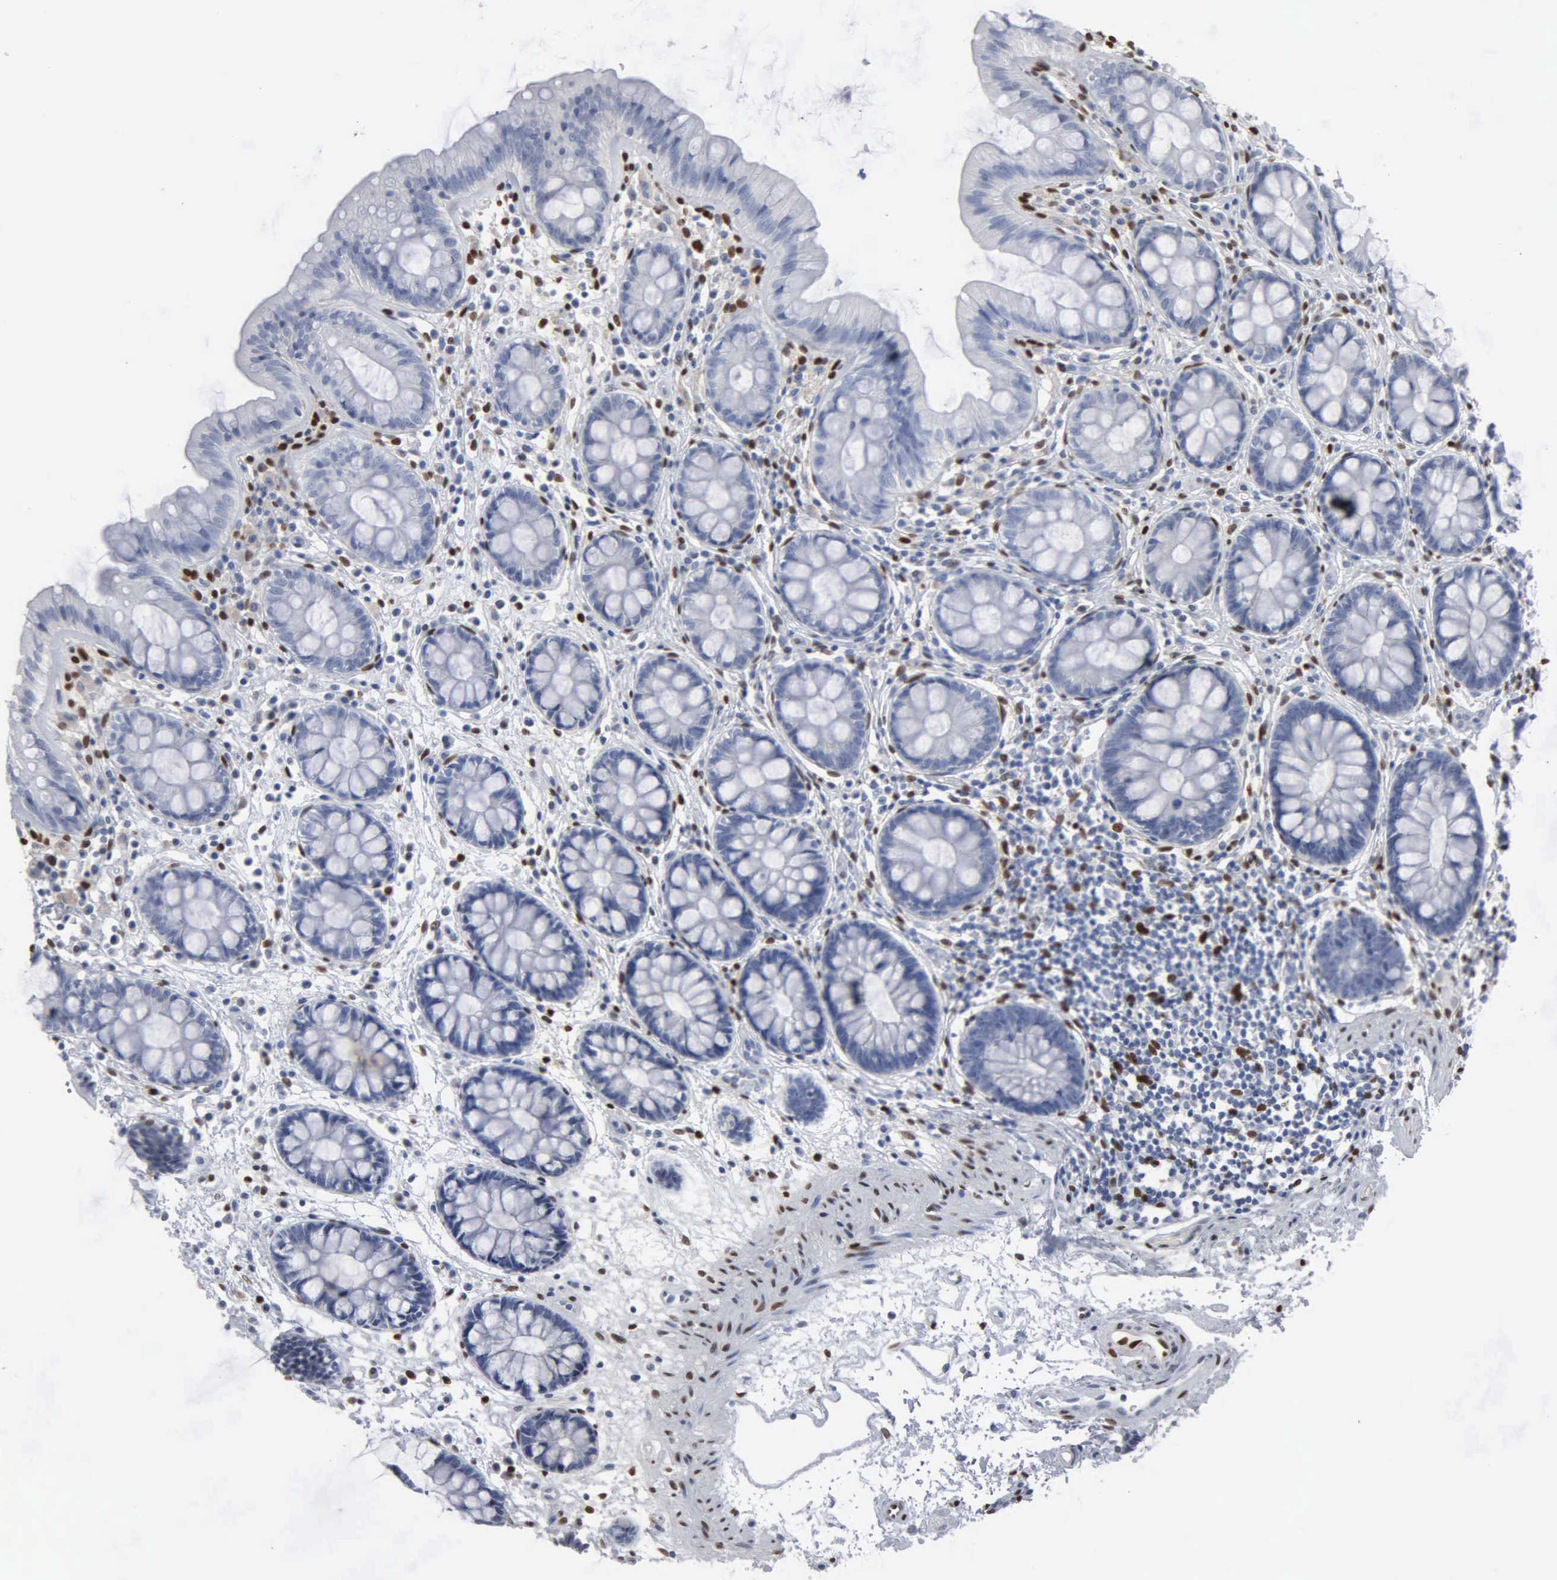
{"staining": {"intensity": "moderate", "quantity": "25%-75%", "location": "nuclear"}, "tissue": "colon", "cell_type": "Endothelial cells", "image_type": "normal", "snomed": [{"axis": "morphology", "description": "Normal tissue, NOS"}, {"axis": "topography", "description": "Colon"}], "caption": "IHC micrograph of normal human colon stained for a protein (brown), which shows medium levels of moderate nuclear positivity in approximately 25%-75% of endothelial cells.", "gene": "FGF2", "patient": {"sex": "female", "age": 52}}